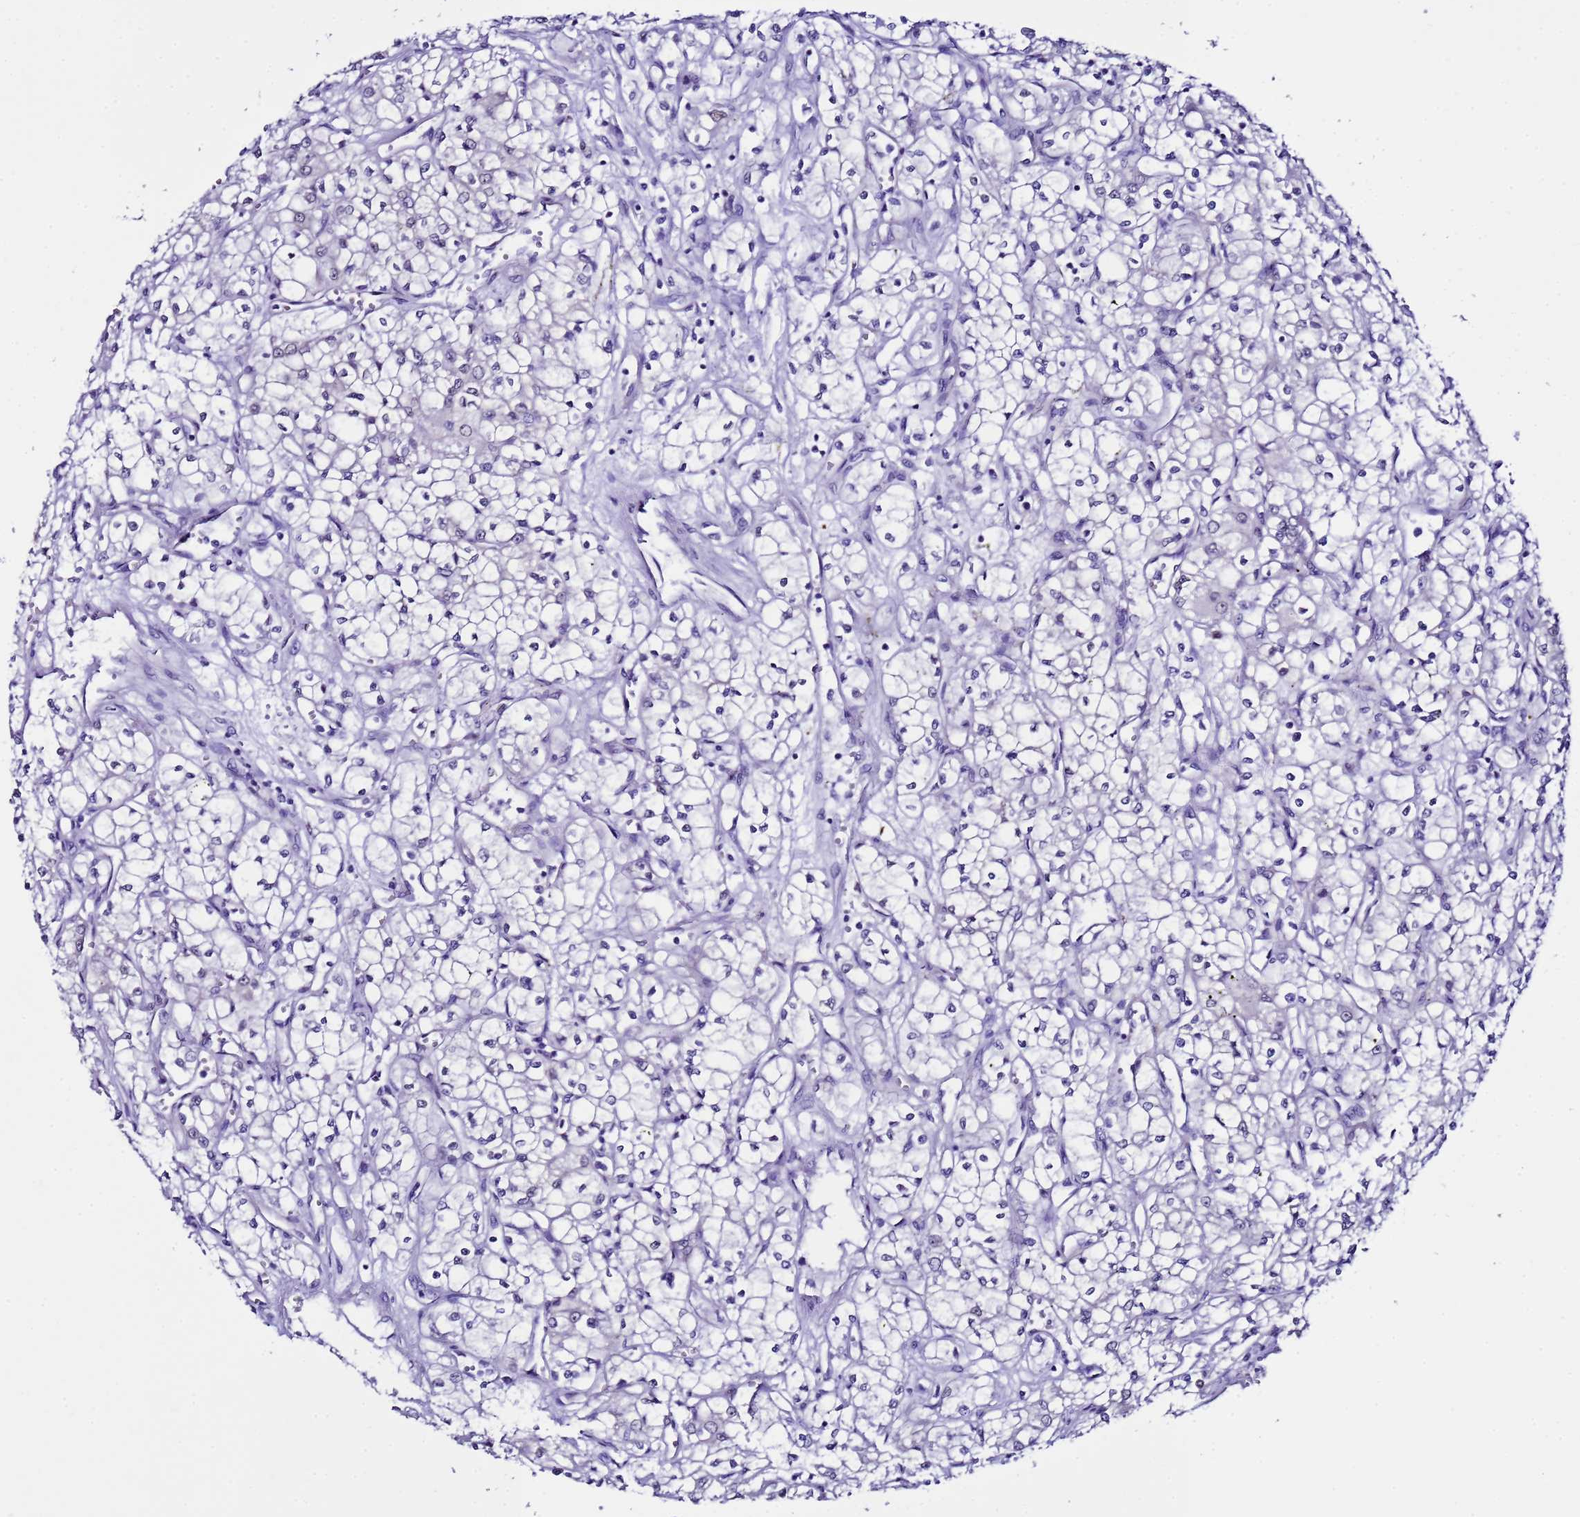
{"staining": {"intensity": "negative", "quantity": "none", "location": "none"}, "tissue": "renal cancer", "cell_type": "Tumor cells", "image_type": "cancer", "snomed": [{"axis": "morphology", "description": "Adenocarcinoma, NOS"}, {"axis": "topography", "description": "Kidney"}], "caption": "This is an immunohistochemistry (IHC) histopathology image of human renal cancer. There is no expression in tumor cells.", "gene": "BCL7A", "patient": {"sex": "male", "age": 59}}